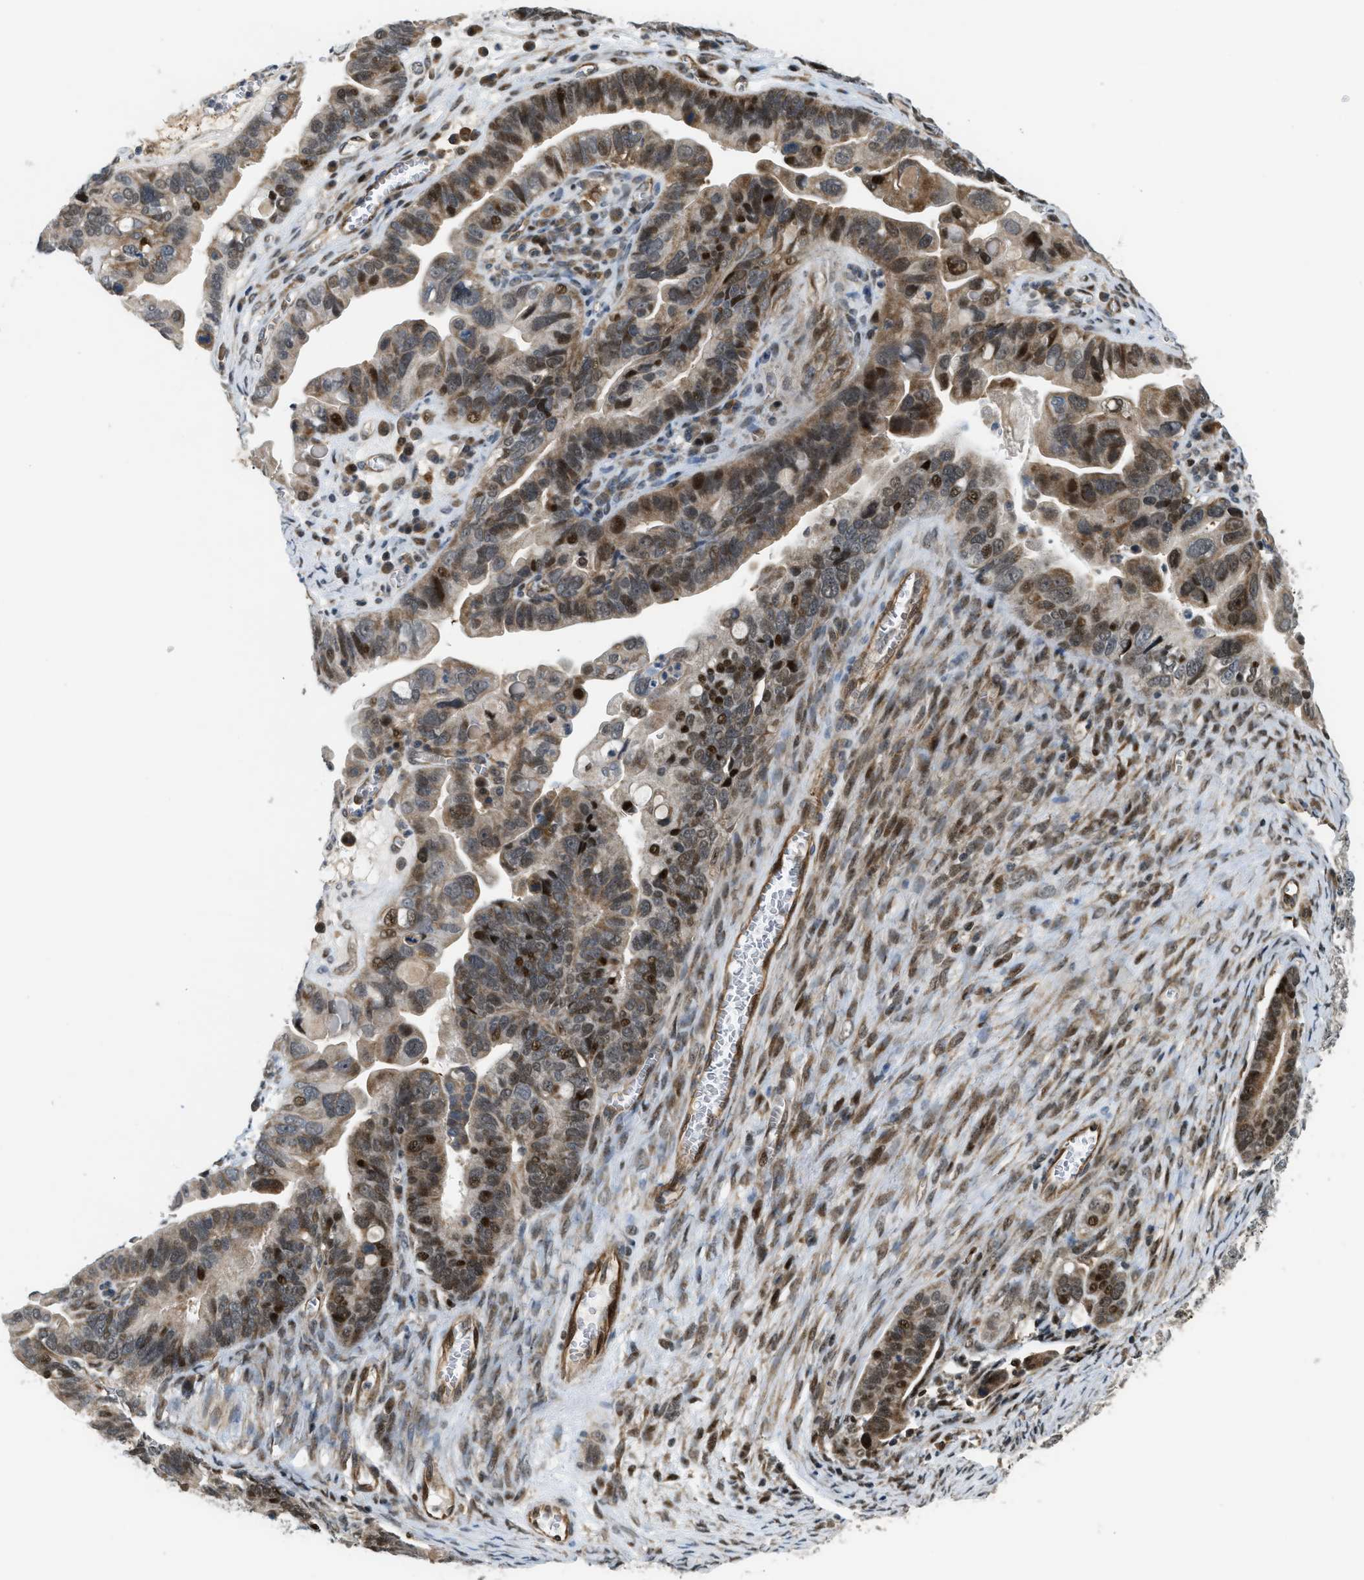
{"staining": {"intensity": "strong", "quantity": "<25%", "location": "cytoplasmic/membranous,nuclear"}, "tissue": "ovarian cancer", "cell_type": "Tumor cells", "image_type": "cancer", "snomed": [{"axis": "morphology", "description": "Cystadenocarcinoma, serous, NOS"}, {"axis": "topography", "description": "Ovary"}], "caption": "Immunohistochemical staining of human ovarian cancer (serous cystadenocarcinoma) exhibits medium levels of strong cytoplasmic/membranous and nuclear staining in approximately <25% of tumor cells. (brown staining indicates protein expression, while blue staining denotes nuclei).", "gene": "LTA4H", "patient": {"sex": "female", "age": 56}}